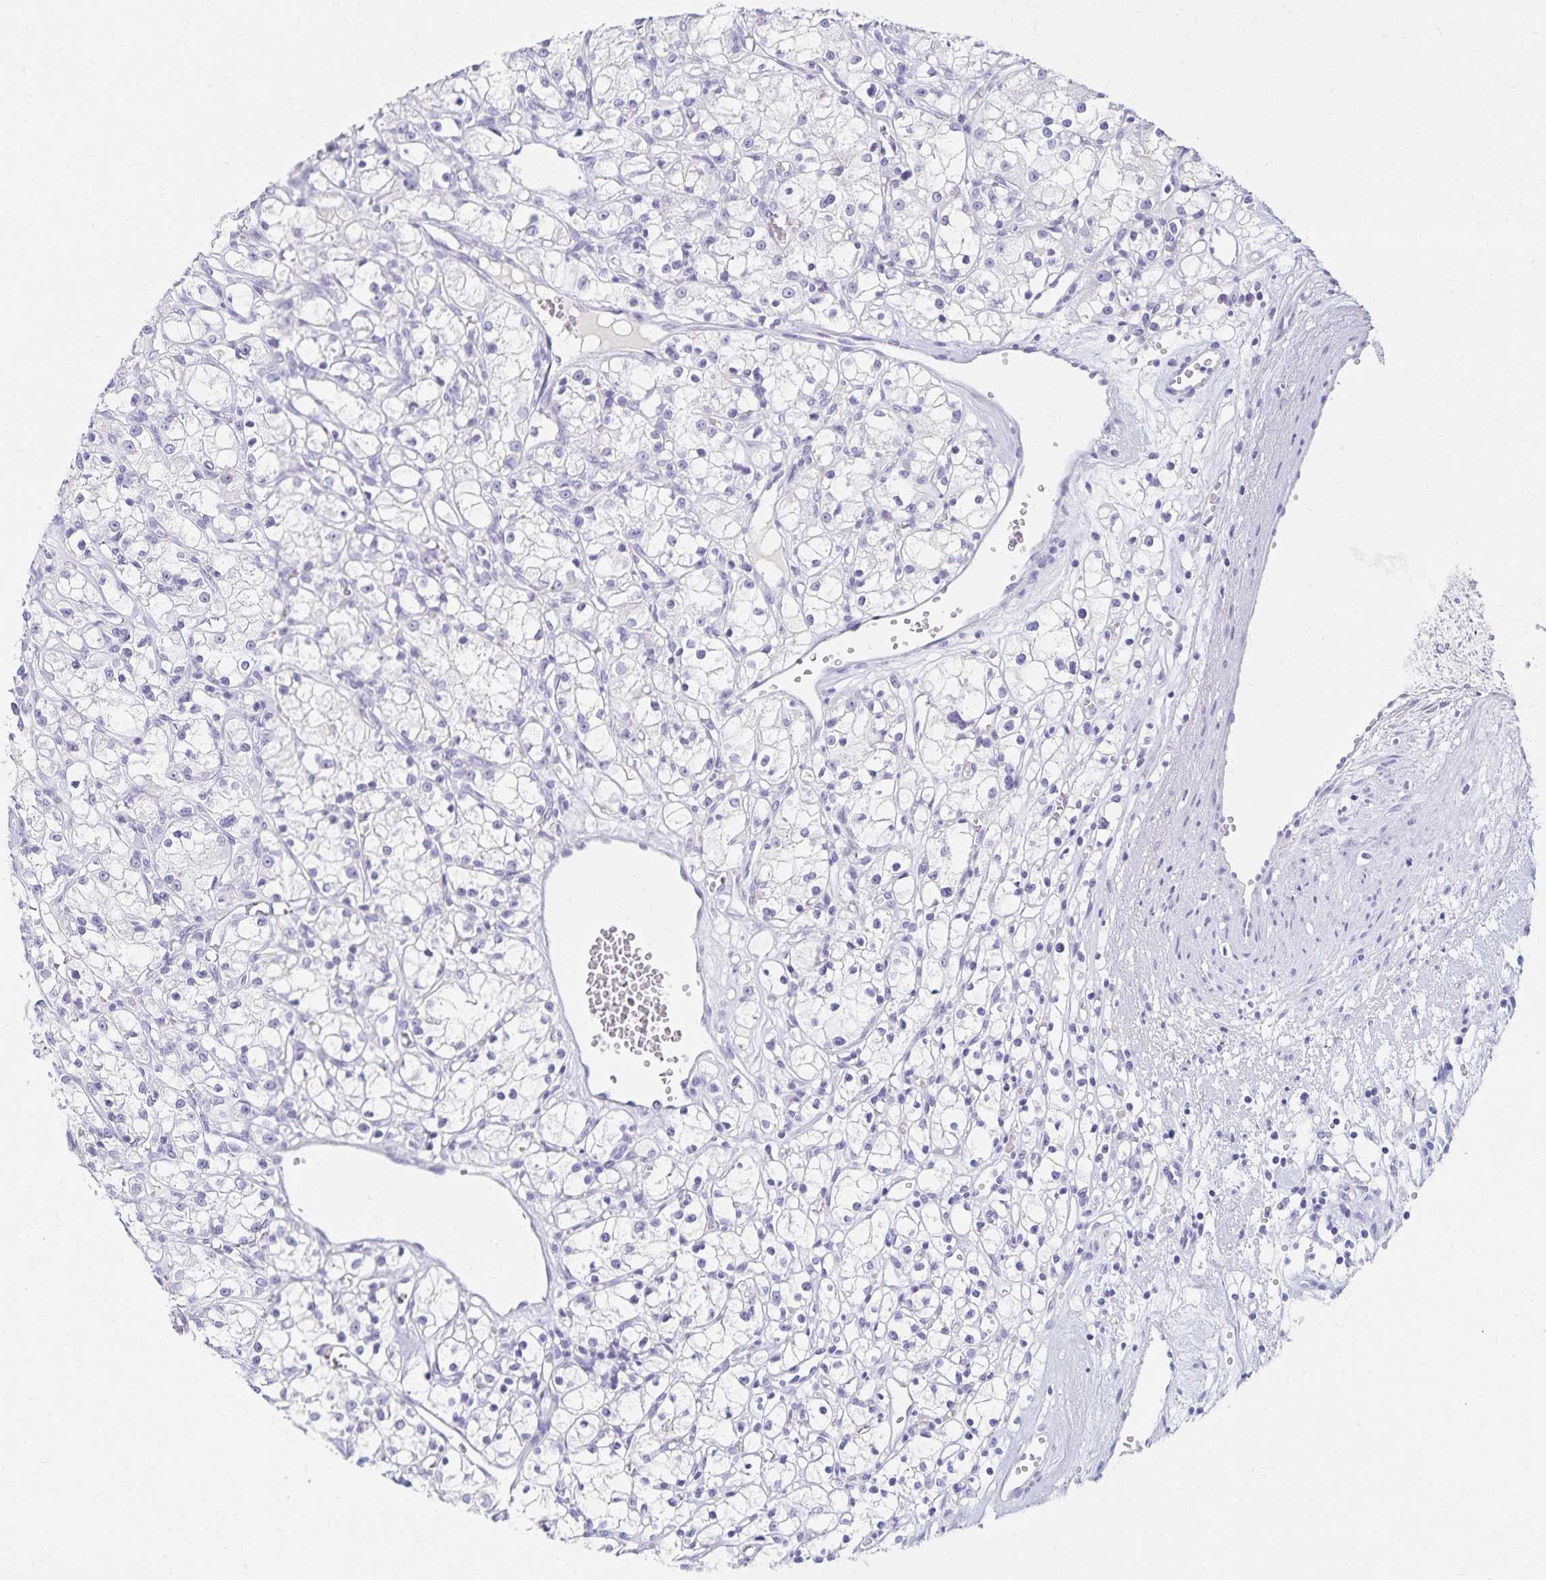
{"staining": {"intensity": "negative", "quantity": "none", "location": "none"}, "tissue": "renal cancer", "cell_type": "Tumor cells", "image_type": "cancer", "snomed": [{"axis": "morphology", "description": "Adenocarcinoma, NOS"}, {"axis": "topography", "description": "Kidney"}], "caption": "Immunohistochemistry (IHC) photomicrograph of adenocarcinoma (renal) stained for a protein (brown), which demonstrates no expression in tumor cells.", "gene": "C2orf50", "patient": {"sex": "female", "age": 59}}